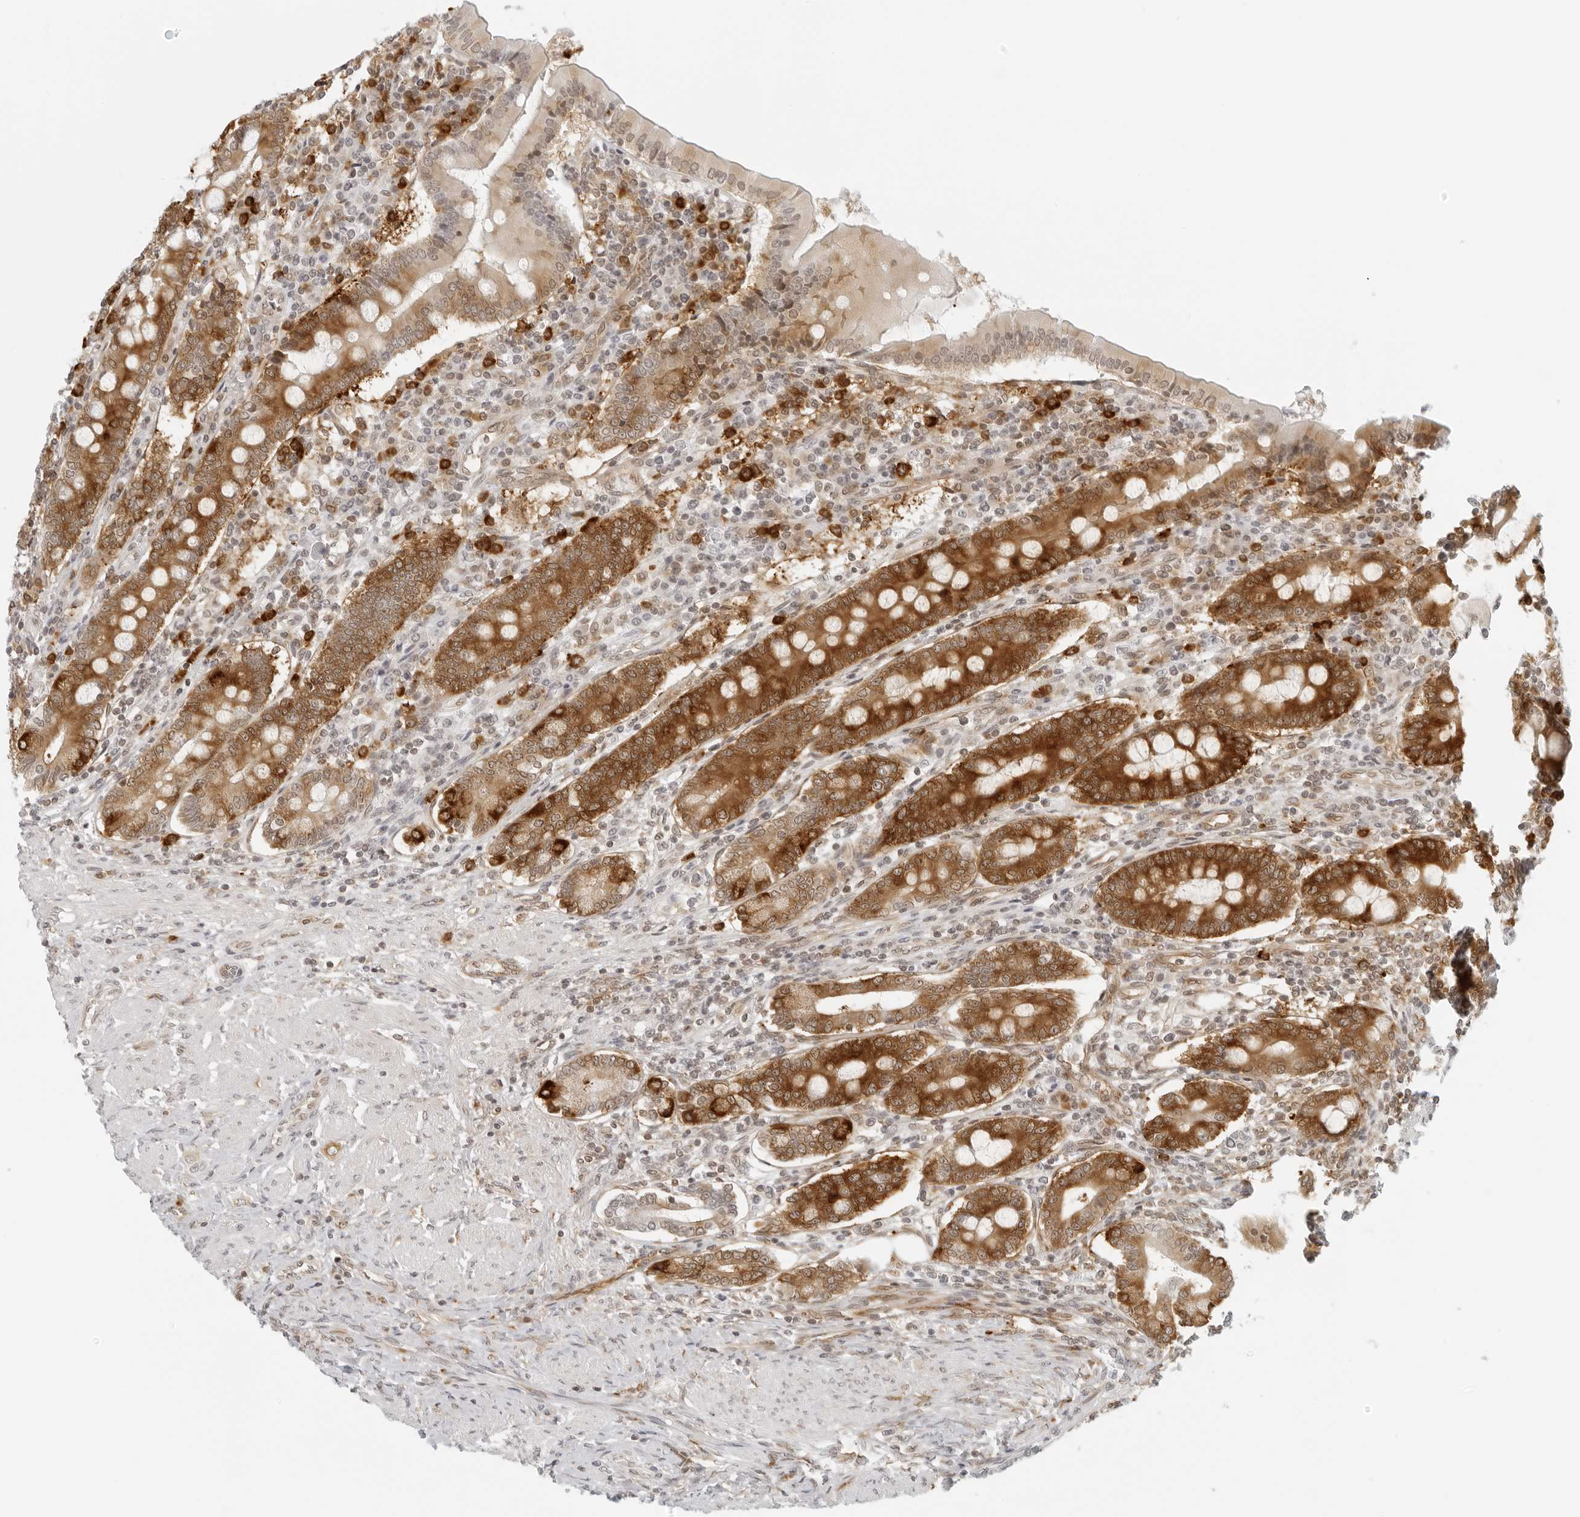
{"staining": {"intensity": "strong", "quantity": ">75%", "location": "cytoplasmic/membranous"}, "tissue": "duodenum", "cell_type": "Glandular cells", "image_type": "normal", "snomed": [{"axis": "morphology", "description": "Normal tissue, NOS"}, {"axis": "morphology", "description": "Adenocarcinoma, NOS"}, {"axis": "topography", "description": "Pancreas"}, {"axis": "topography", "description": "Duodenum"}], "caption": "There is high levels of strong cytoplasmic/membranous staining in glandular cells of normal duodenum, as demonstrated by immunohistochemical staining (brown color).", "gene": "EIF4G1", "patient": {"sex": "male", "age": 50}}